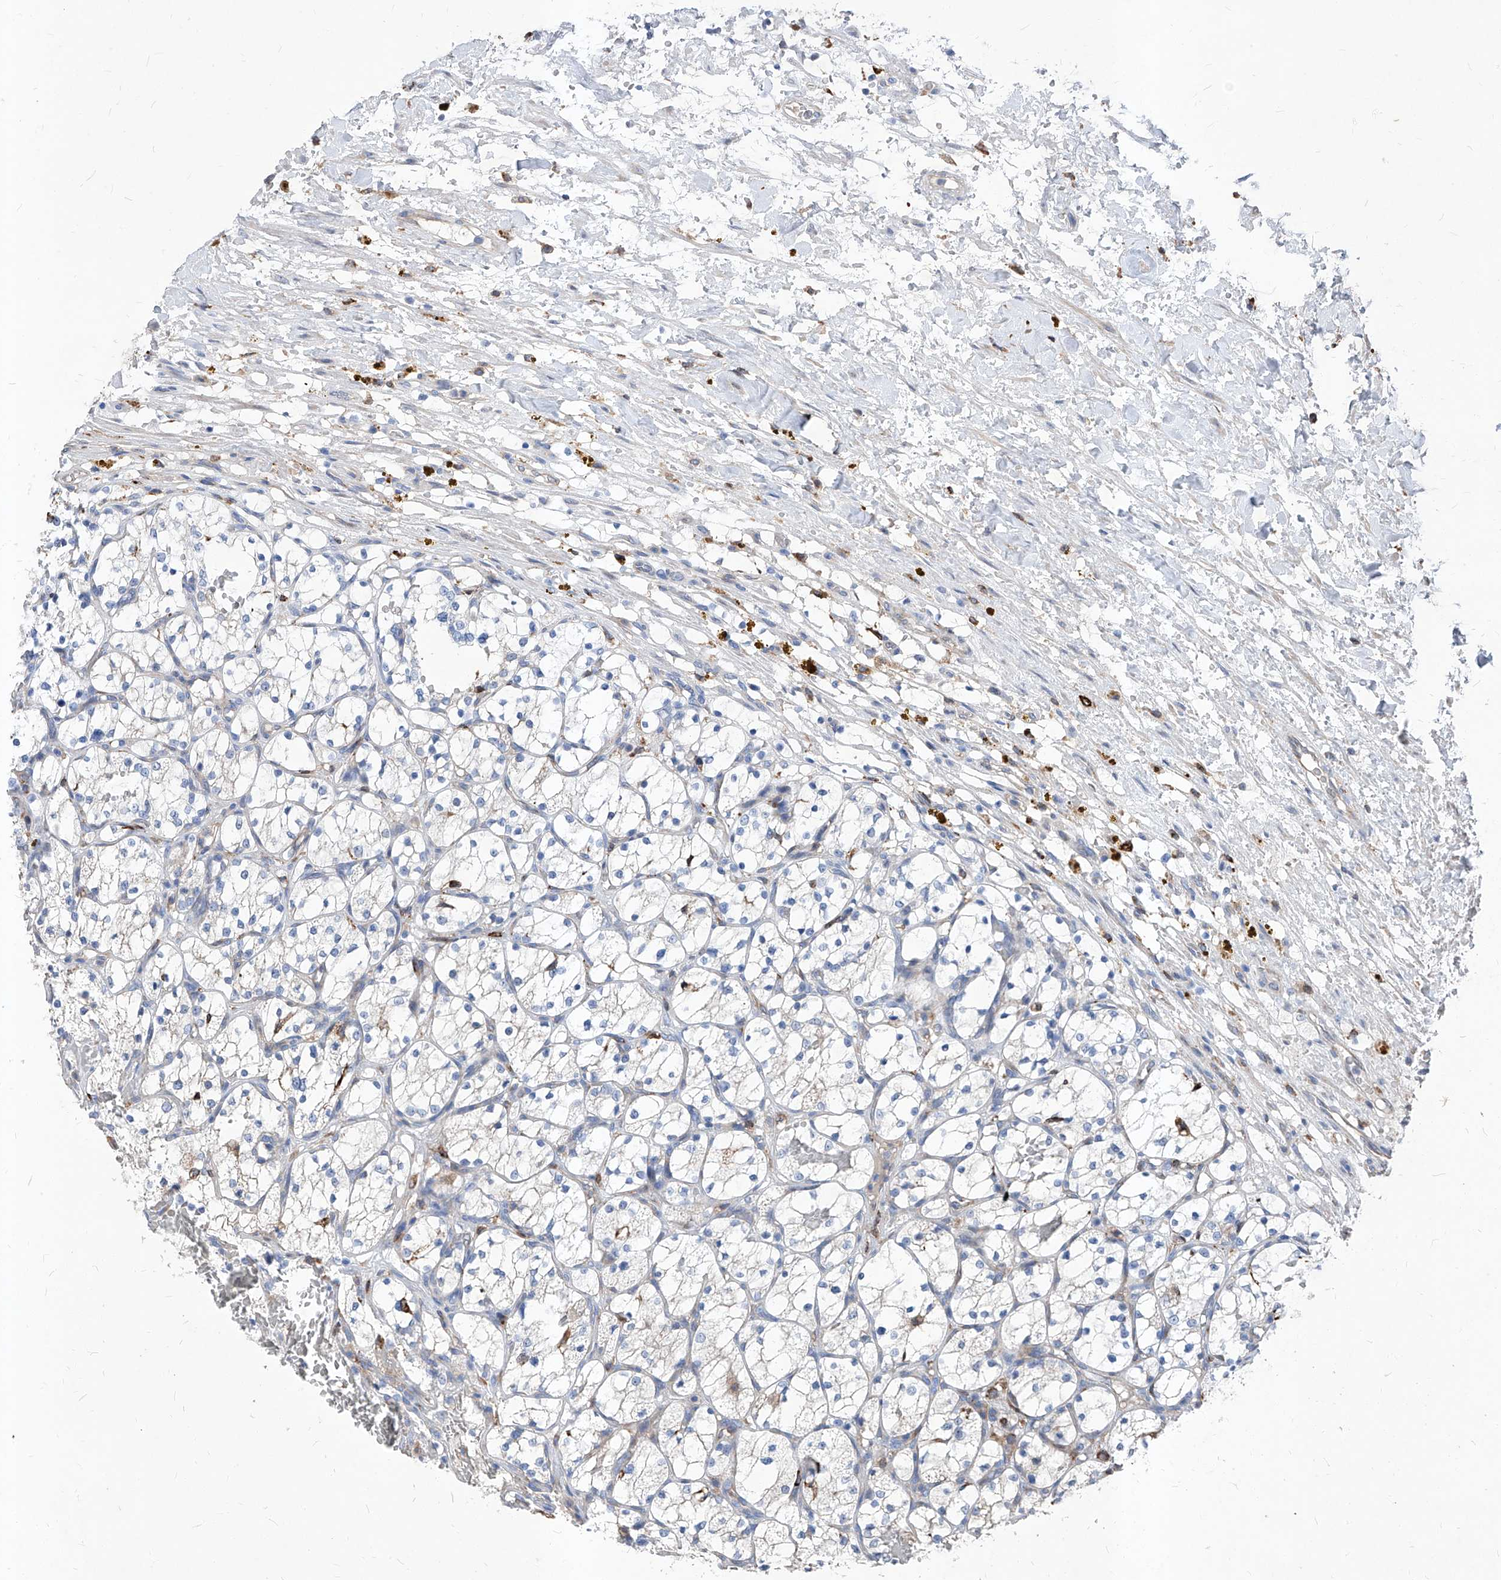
{"staining": {"intensity": "negative", "quantity": "none", "location": "none"}, "tissue": "renal cancer", "cell_type": "Tumor cells", "image_type": "cancer", "snomed": [{"axis": "morphology", "description": "Adenocarcinoma, NOS"}, {"axis": "topography", "description": "Kidney"}], "caption": "The photomicrograph exhibits no significant expression in tumor cells of renal cancer. Brightfield microscopy of immunohistochemistry stained with DAB (brown) and hematoxylin (blue), captured at high magnification.", "gene": "UBOX5", "patient": {"sex": "female", "age": 69}}